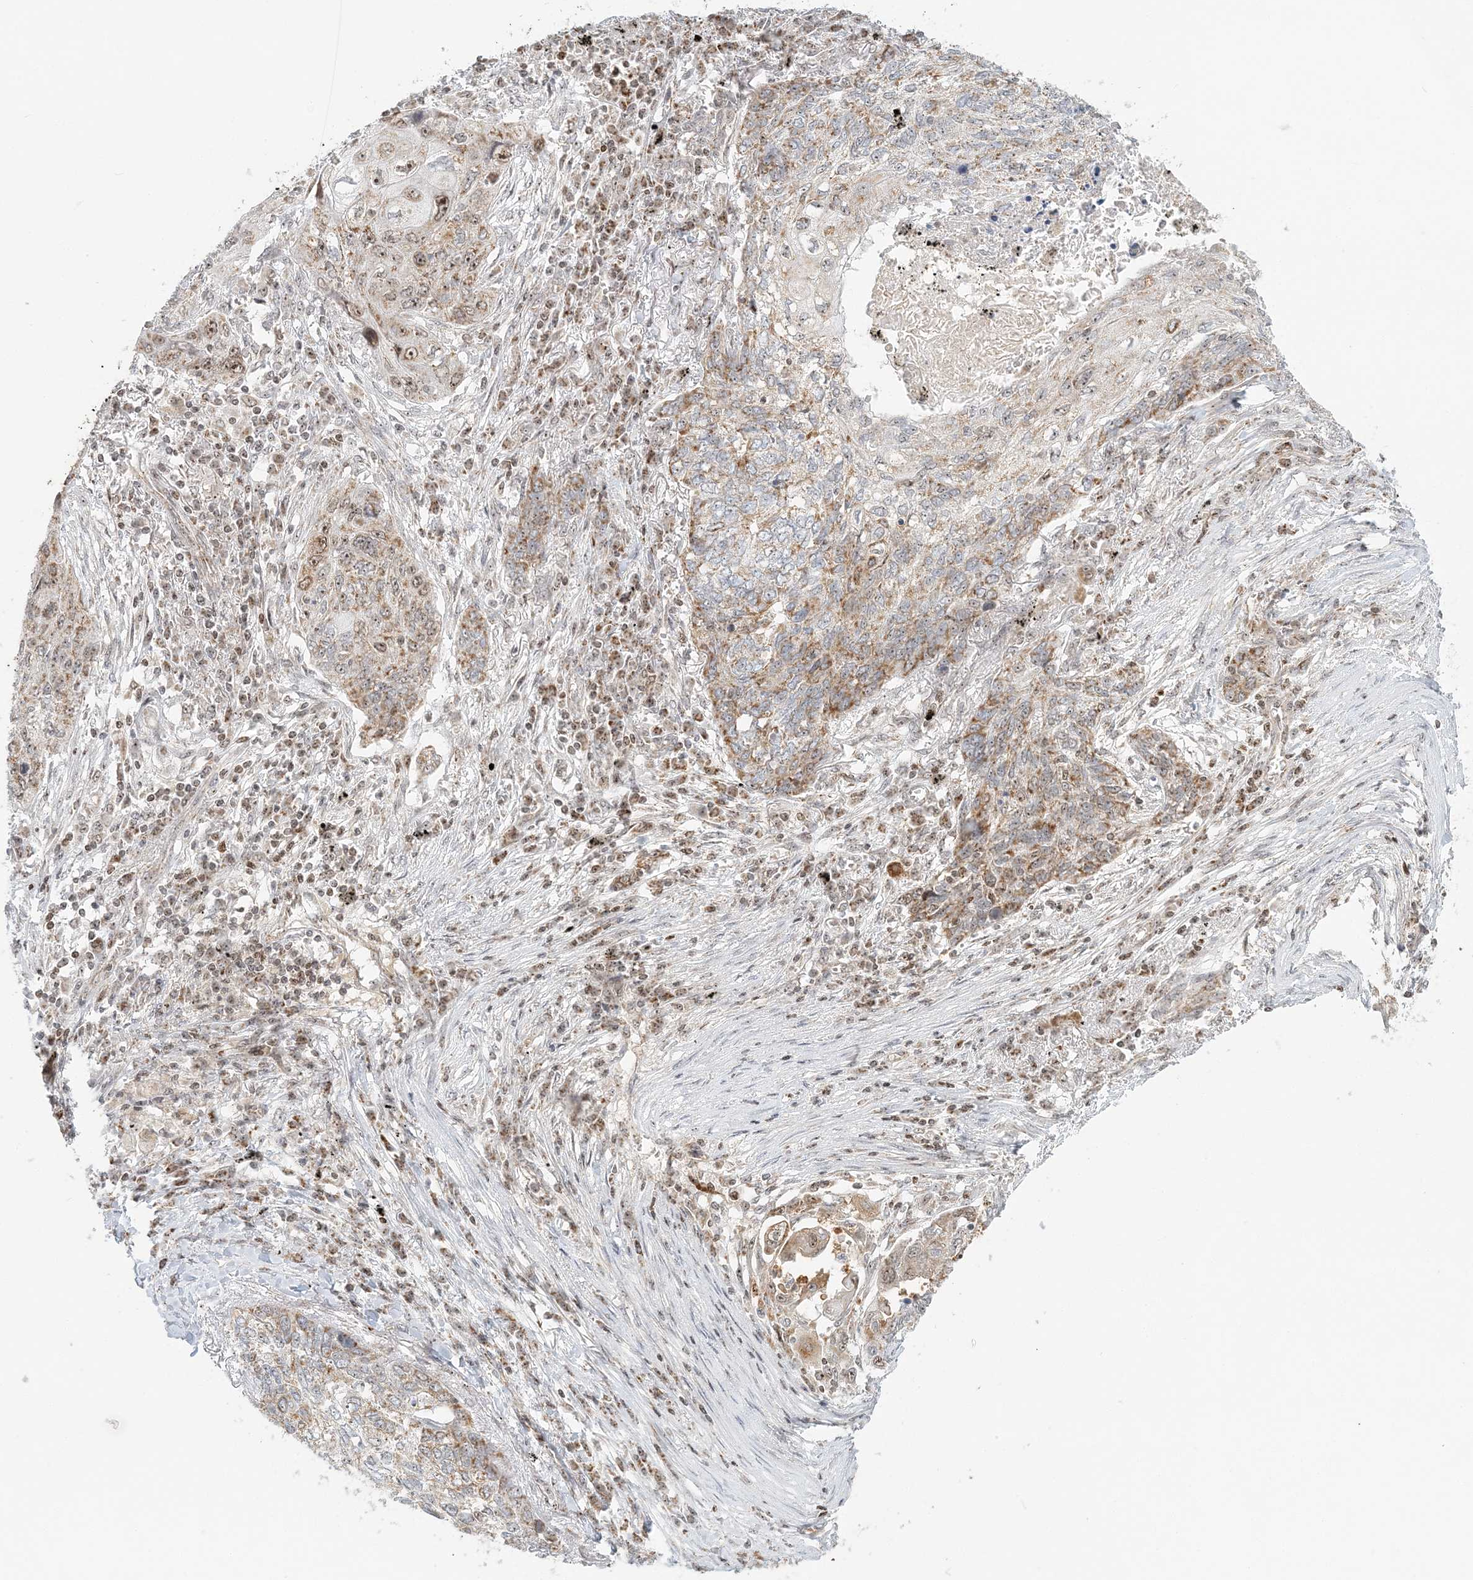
{"staining": {"intensity": "moderate", "quantity": "25%-75%", "location": "nuclear"}, "tissue": "lung cancer", "cell_type": "Tumor cells", "image_type": "cancer", "snomed": [{"axis": "morphology", "description": "Squamous cell carcinoma, NOS"}, {"axis": "topography", "description": "Lung"}], "caption": "DAB (3,3'-diaminobenzidine) immunohistochemical staining of lung squamous cell carcinoma displays moderate nuclear protein expression in about 25%-75% of tumor cells.", "gene": "UBE2F", "patient": {"sex": "female", "age": 63}}